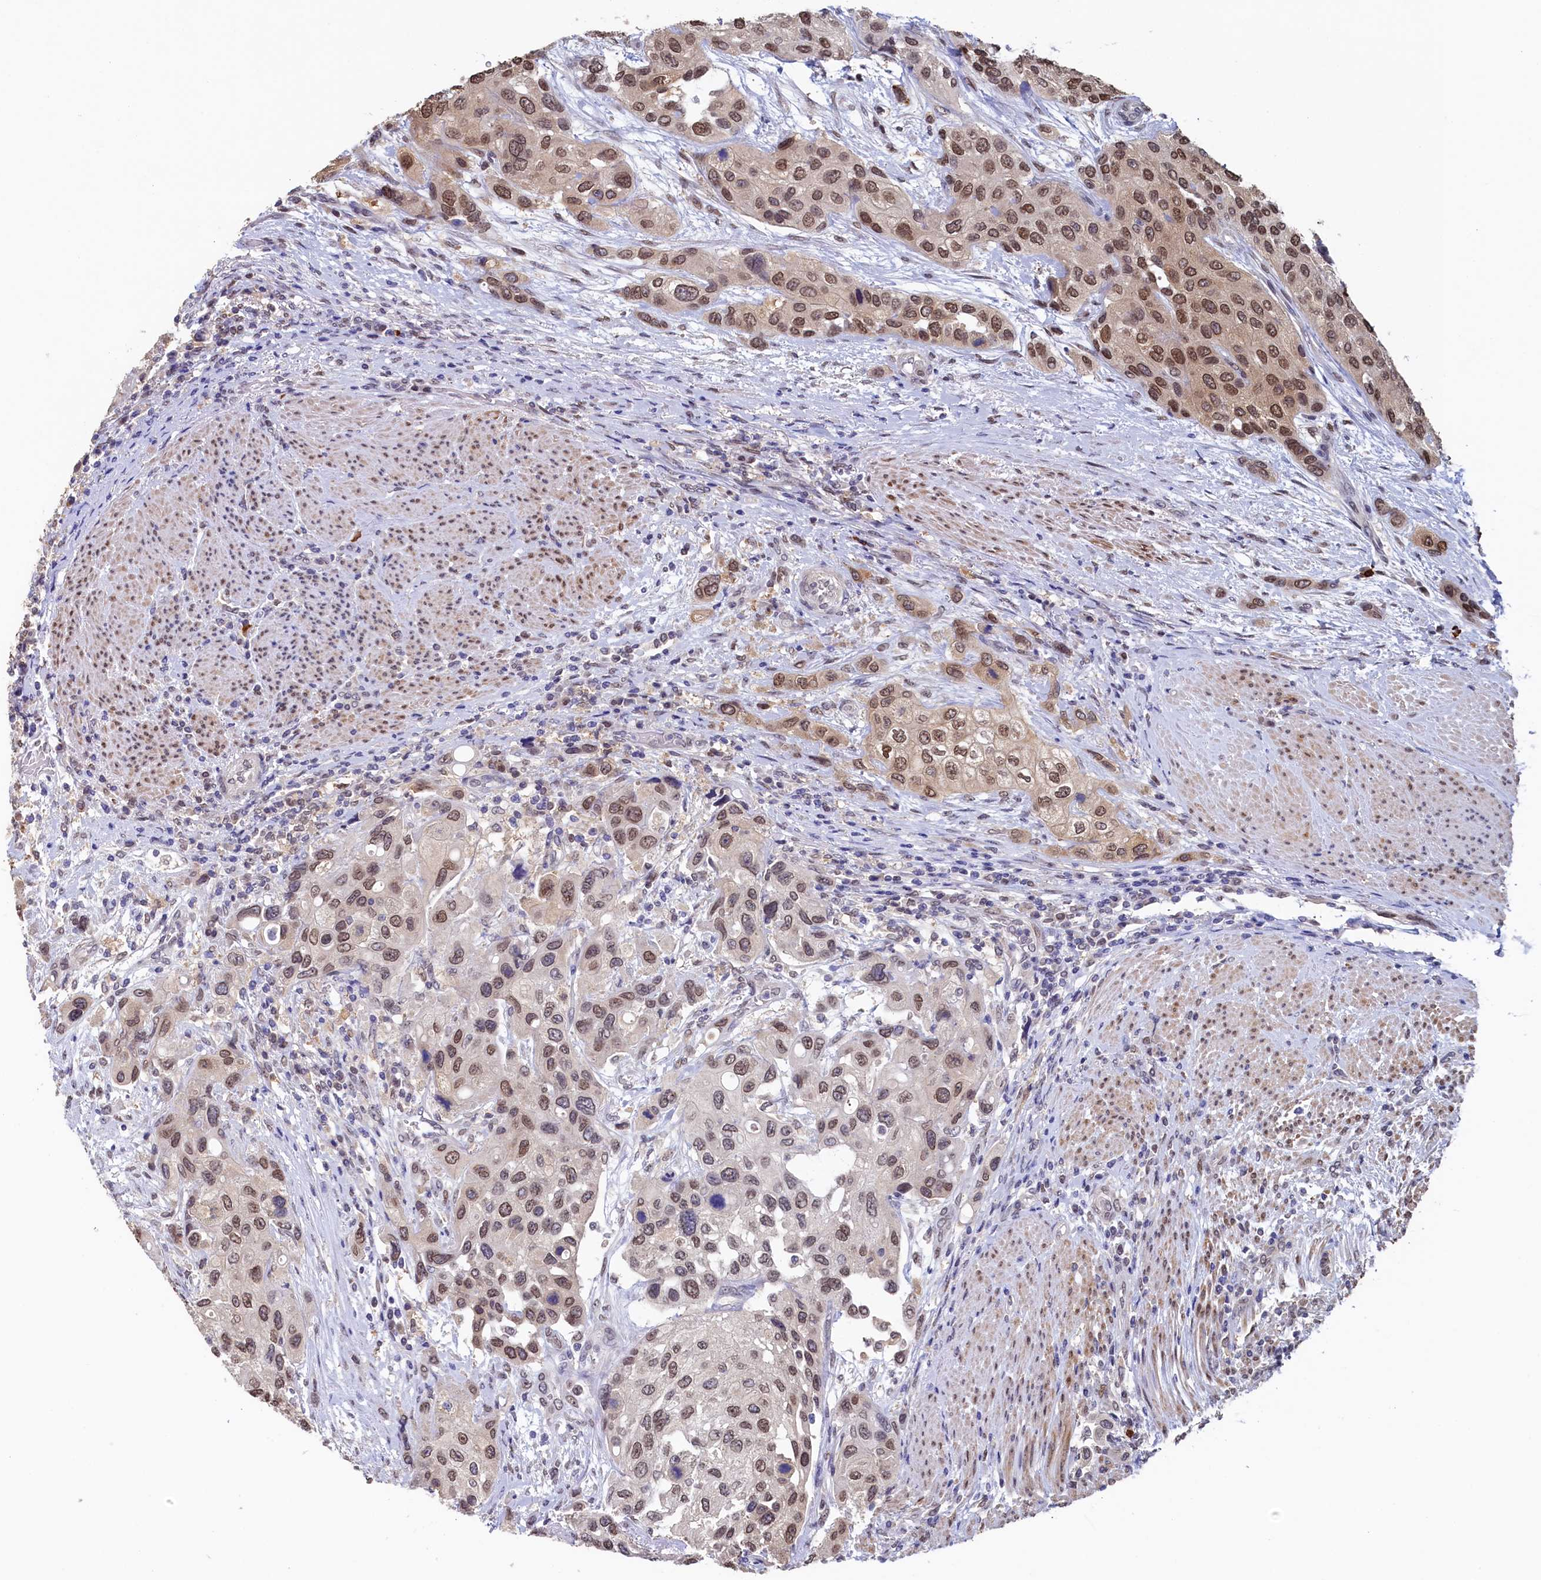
{"staining": {"intensity": "moderate", "quantity": ">75%", "location": "nuclear"}, "tissue": "urothelial cancer", "cell_type": "Tumor cells", "image_type": "cancer", "snomed": [{"axis": "morphology", "description": "Normal tissue, NOS"}, {"axis": "morphology", "description": "Urothelial carcinoma, High grade"}, {"axis": "topography", "description": "Vascular tissue"}, {"axis": "topography", "description": "Urinary bladder"}], "caption": "Urothelial carcinoma (high-grade) was stained to show a protein in brown. There is medium levels of moderate nuclear positivity in approximately >75% of tumor cells.", "gene": "AHCY", "patient": {"sex": "female", "age": 56}}